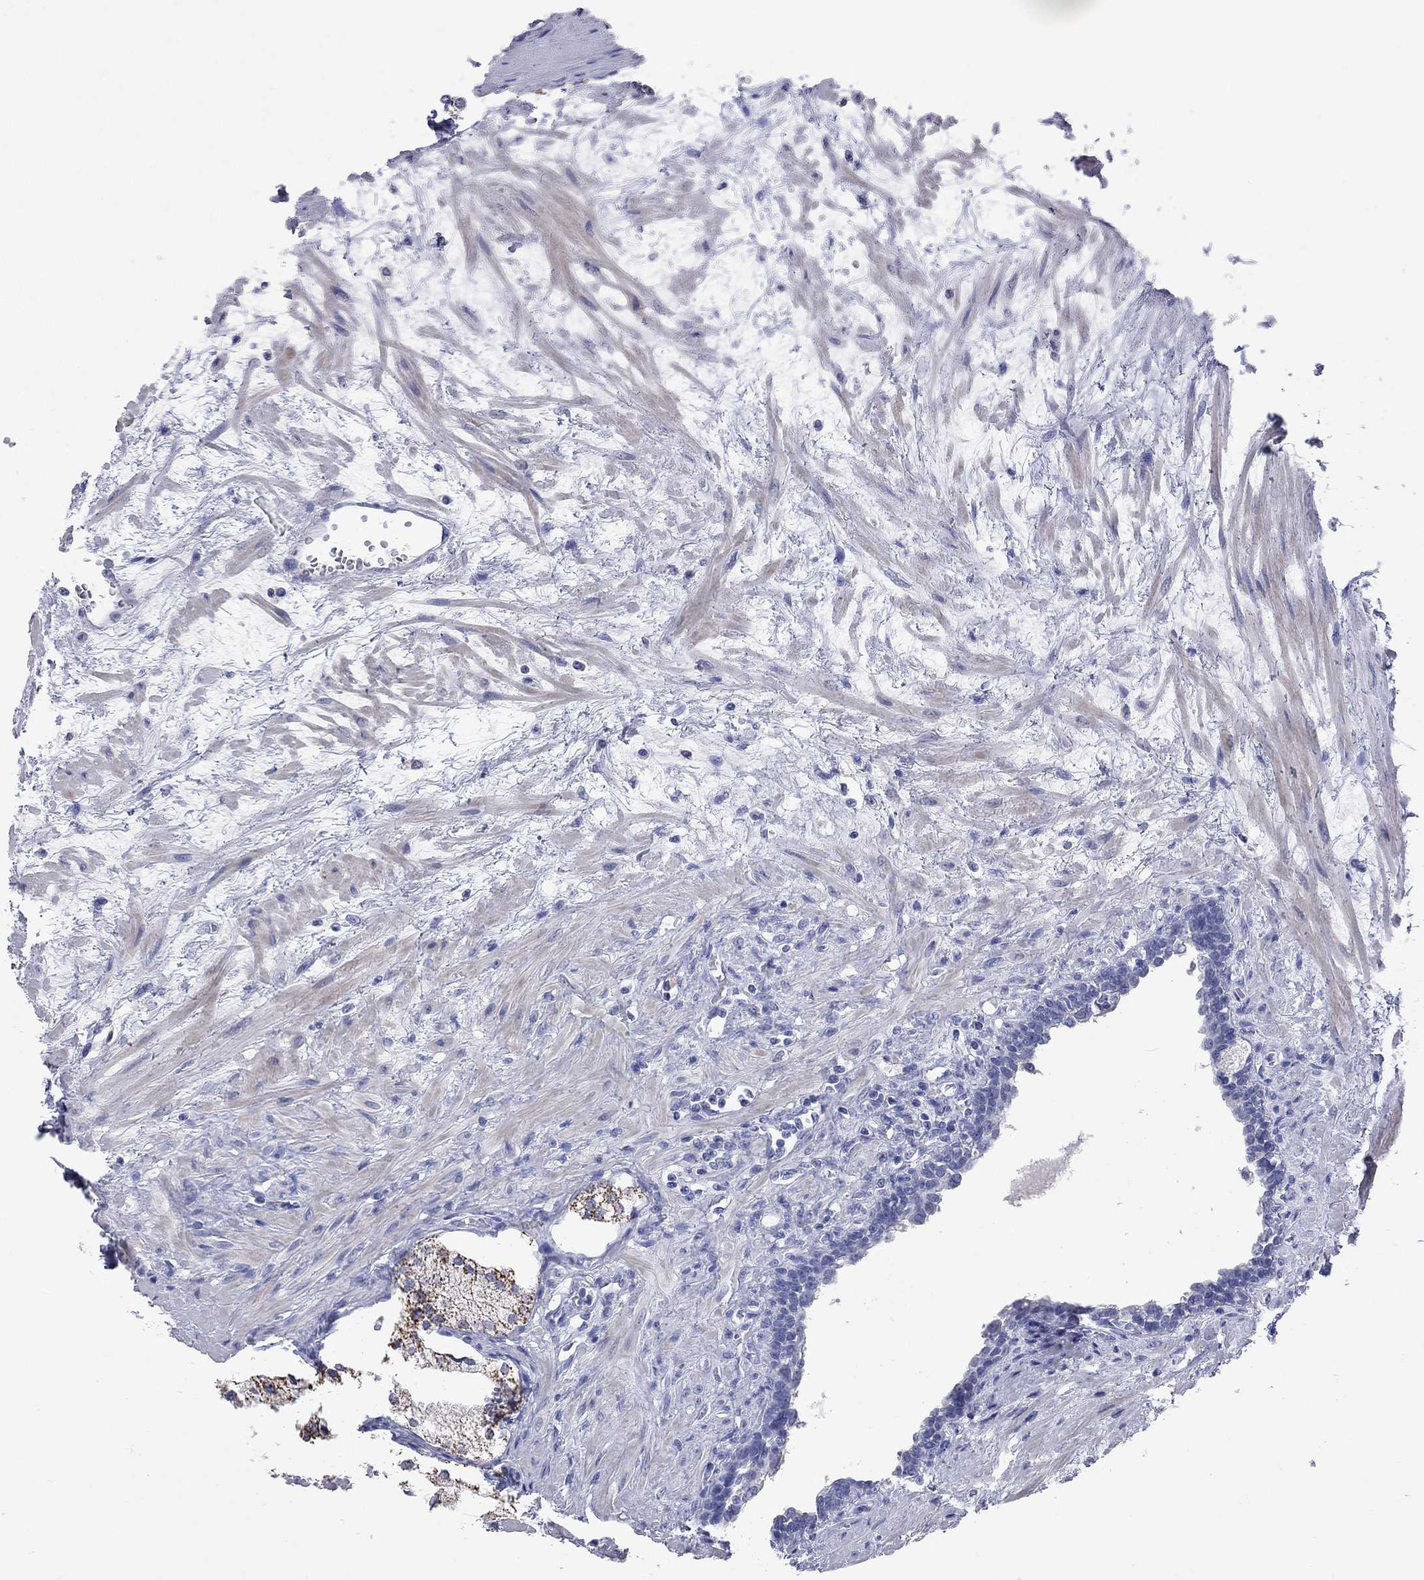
{"staining": {"intensity": "negative", "quantity": "none", "location": "none"}, "tissue": "prostate", "cell_type": "Glandular cells", "image_type": "normal", "snomed": [{"axis": "morphology", "description": "Normal tissue, NOS"}, {"axis": "topography", "description": "Prostate"}], "caption": "This is a micrograph of immunohistochemistry staining of normal prostate, which shows no positivity in glandular cells. (DAB immunohistochemistry, high magnification).", "gene": "FAM221B", "patient": {"sex": "male", "age": 63}}